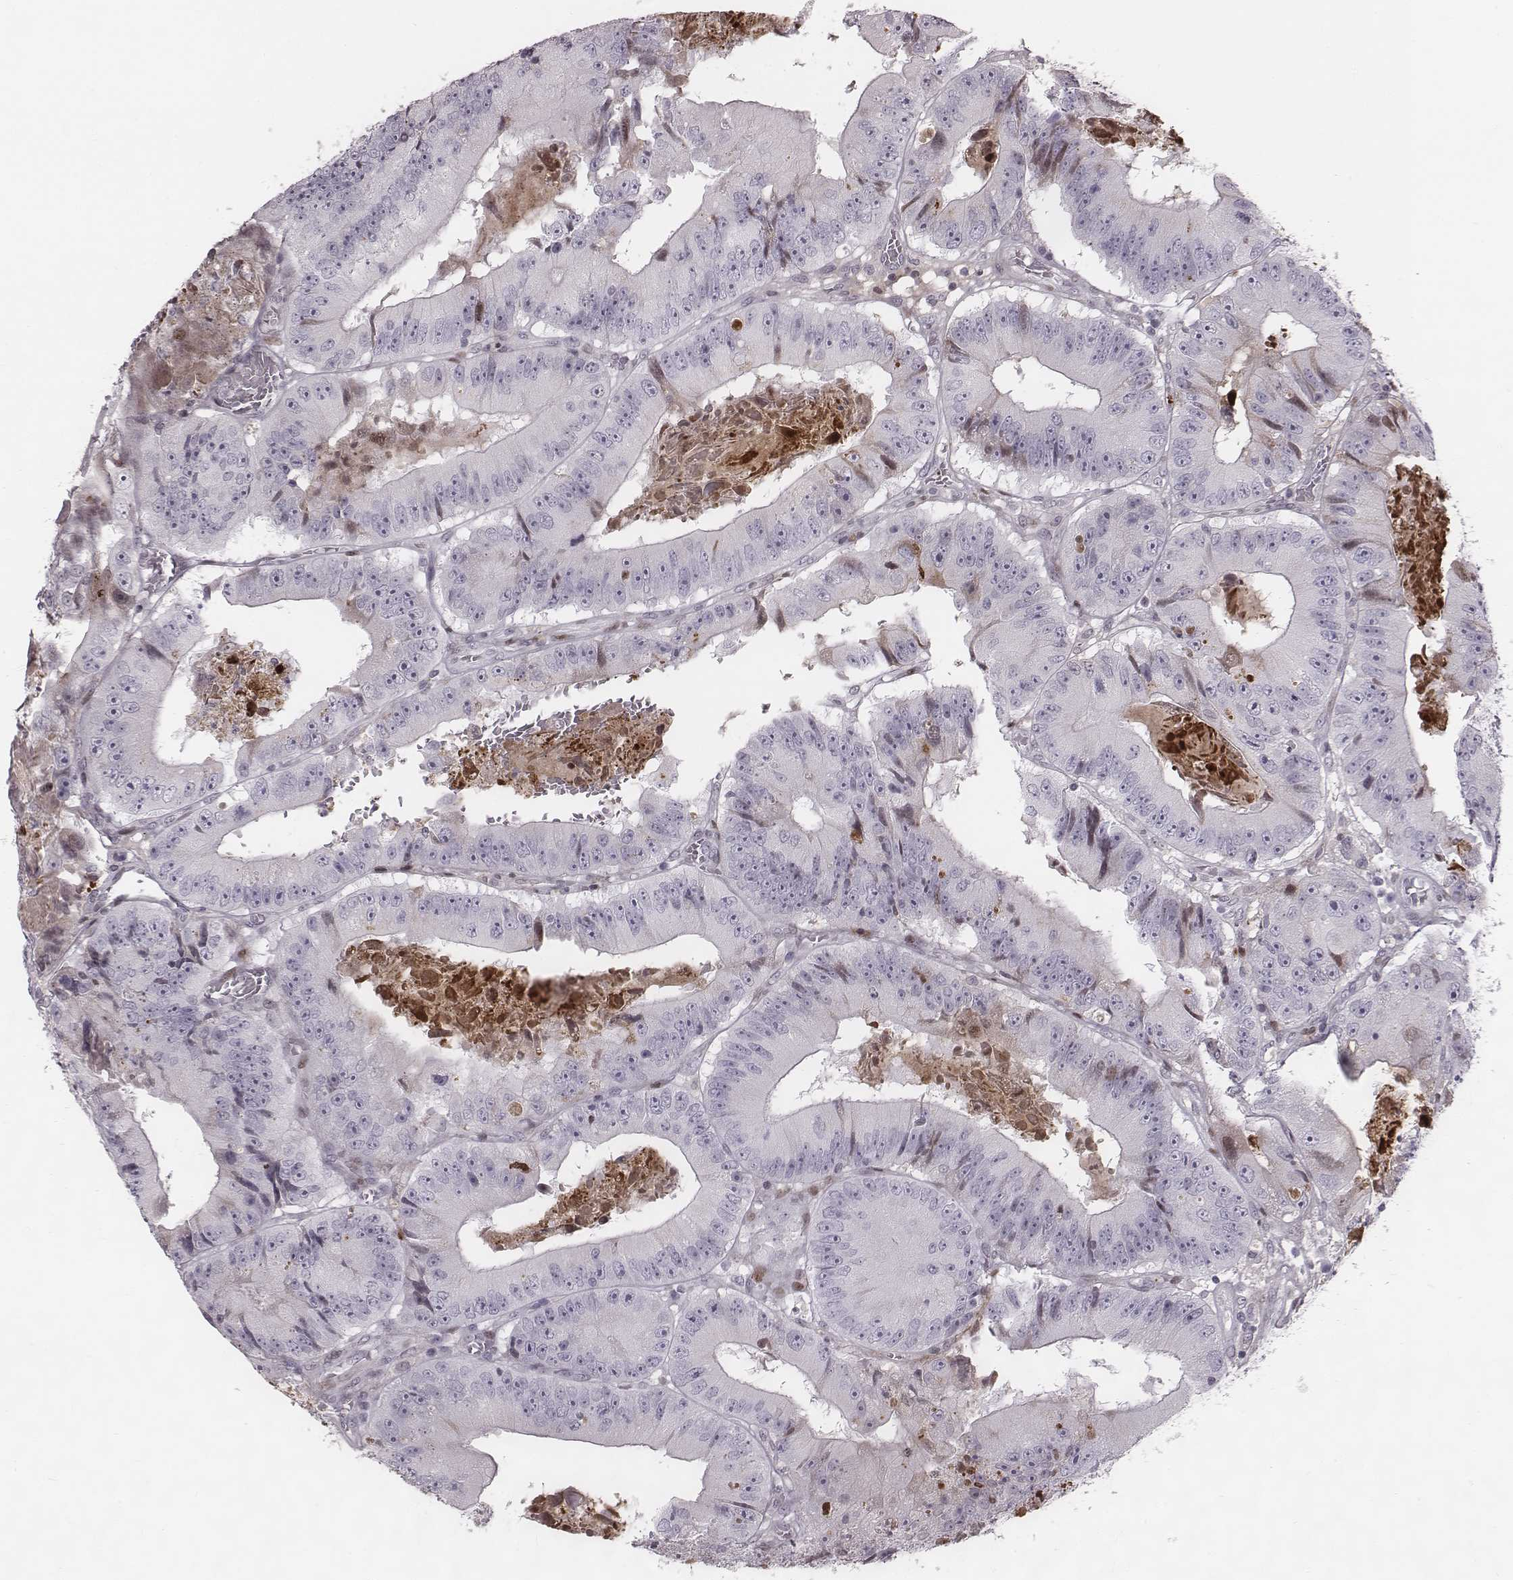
{"staining": {"intensity": "negative", "quantity": "none", "location": "none"}, "tissue": "colorectal cancer", "cell_type": "Tumor cells", "image_type": "cancer", "snomed": [{"axis": "morphology", "description": "Adenocarcinoma, NOS"}, {"axis": "topography", "description": "Colon"}], "caption": "This is an IHC image of adenocarcinoma (colorectal). There is no expression in tumor cells.", "gene": "NDC1", "patient": {"sex": "female", "age": 86}}